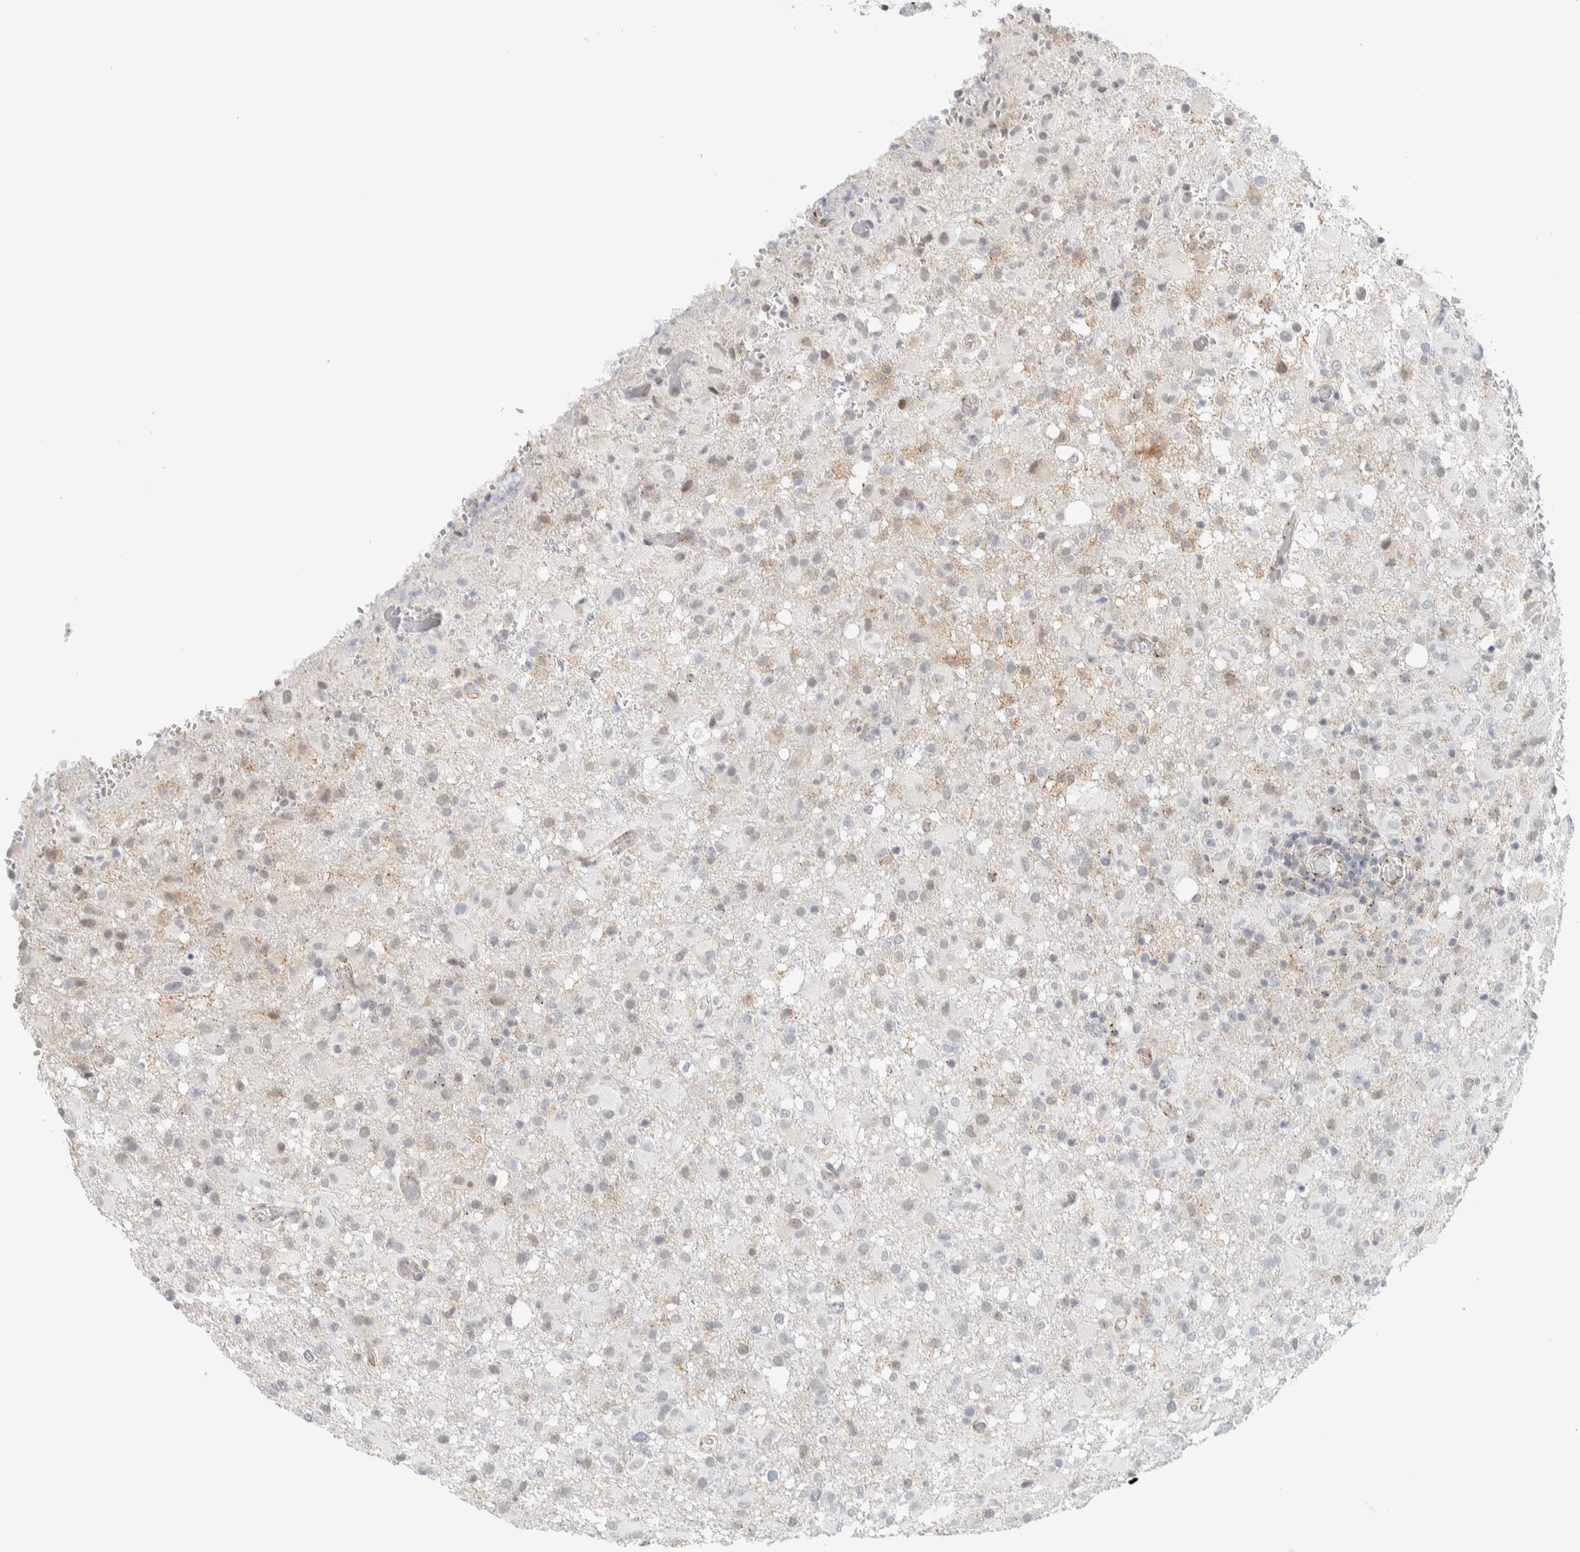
{"staining": {"intensity": "weak", "quantity": "<25%", "location": "cytoplasmic/membranous"}, "tissue": "glioma", "cell_type": "Tumor cells", "image_type": "cancer", "snomed": [{"axis": "morphology", "description": "Glioma, malignant, High grade"}, {"axis": "topography", "description": "Brain"}], "caption": "Immunohistochemistry (IHC) histopathology image of neoplastic tissue: glioma stained with DAB (3,3'-diaminobenzidine) shows no significant protein positivity in tumor cells.", "gene": "CDH17", "patient": {"sex": "female", "age": 57}}